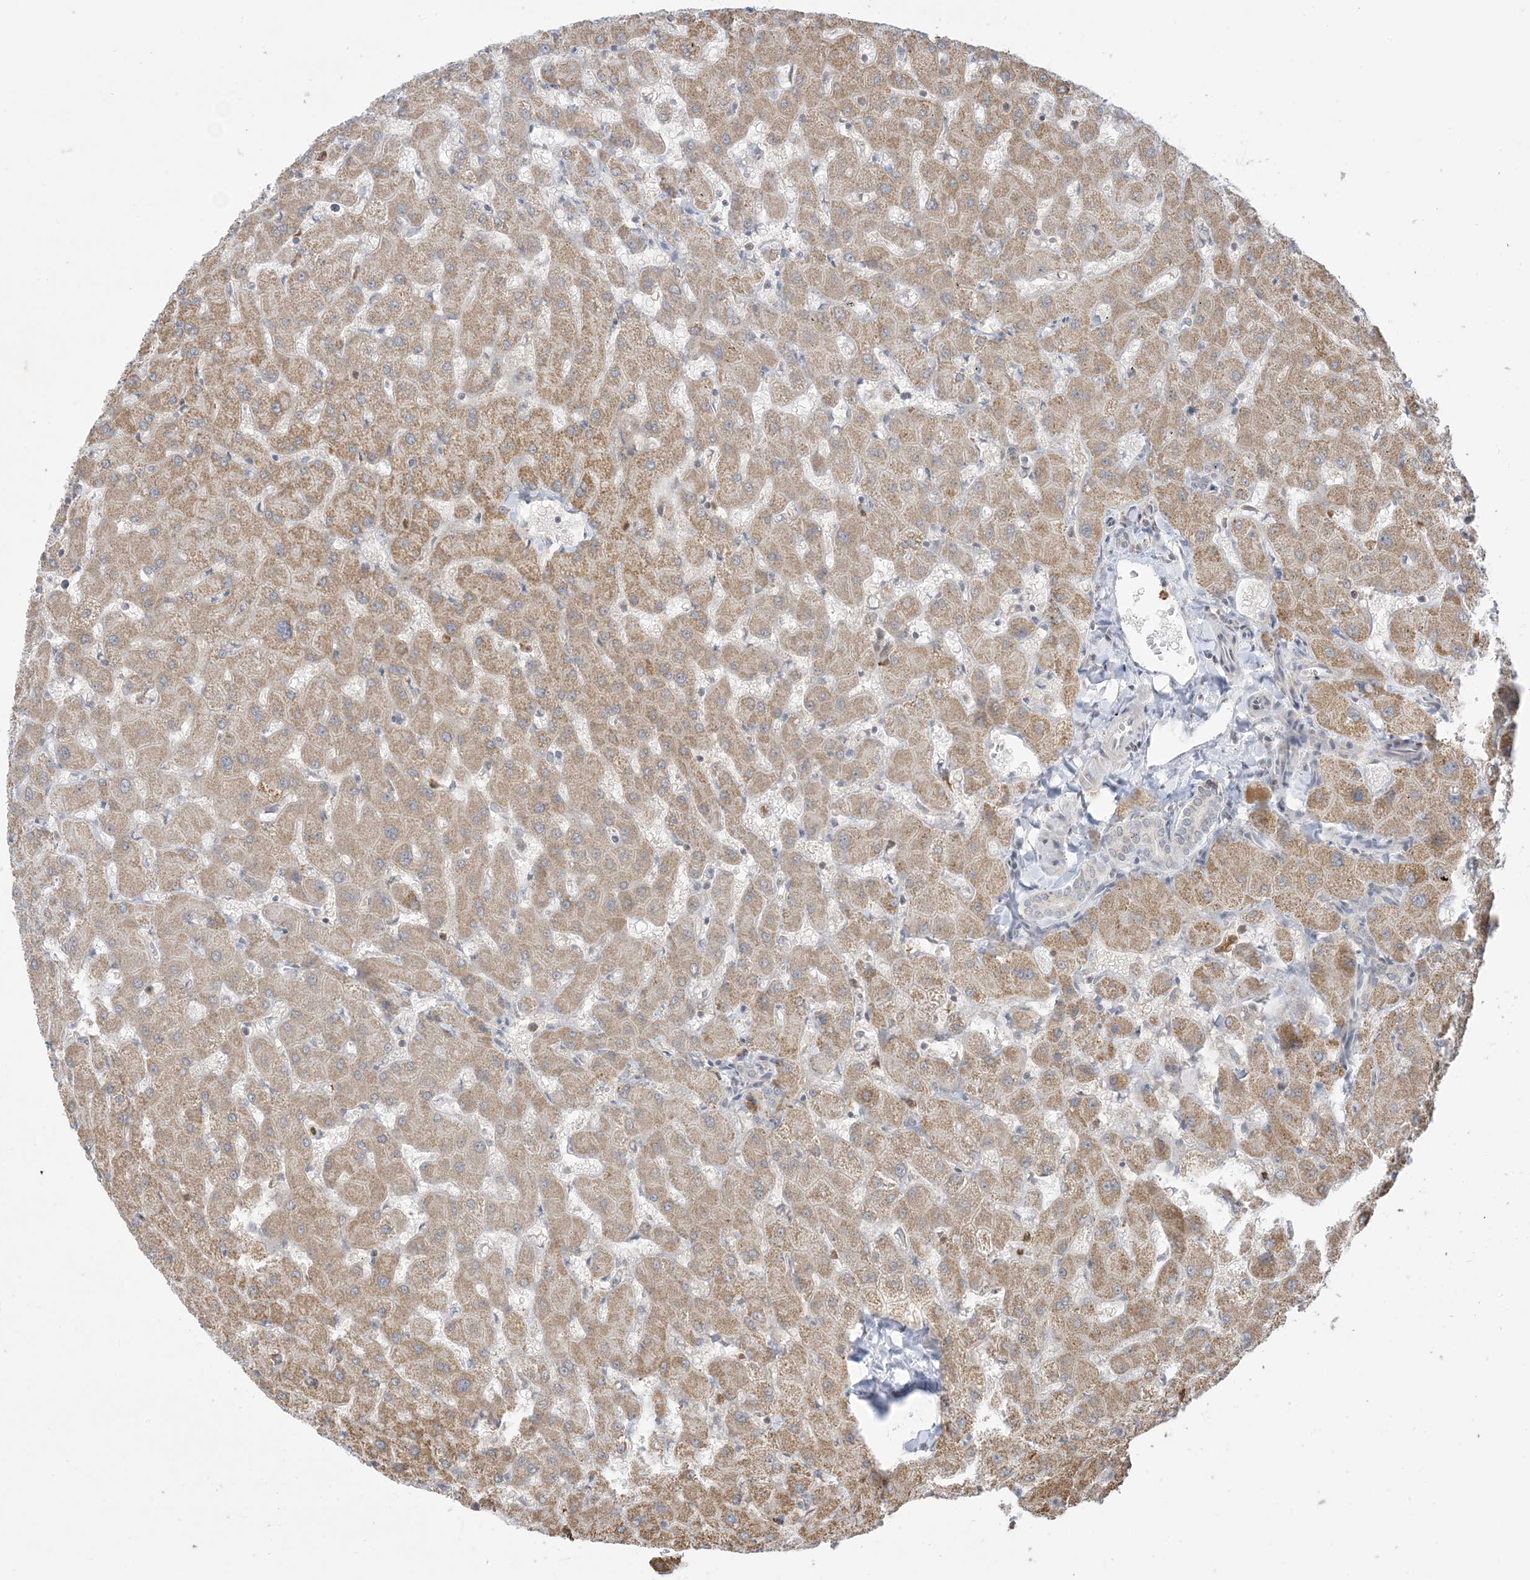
{"staining": {"intensity": "negative", "quantity": "none", "location": "none"}, "tissue": "liver", "cell_type": "Cholangiocytes", "image_type": "normal", "snomed": [{"axis": "morphology", "description": "Normal tissue, NOS"}, {"axis": "topography", "description": "Liver"}], "caption": "A high-resolution image shows immunohistochemistry (IHC) staining of normal liver, which shows no significant staining in cholangiocytes. (Brightfield microscopy of DAB (3,3'-diaminobenzidine) IHC at high magnification).", "gene": "KANSL3", "patient": {"sex": "female", "age": 63}}